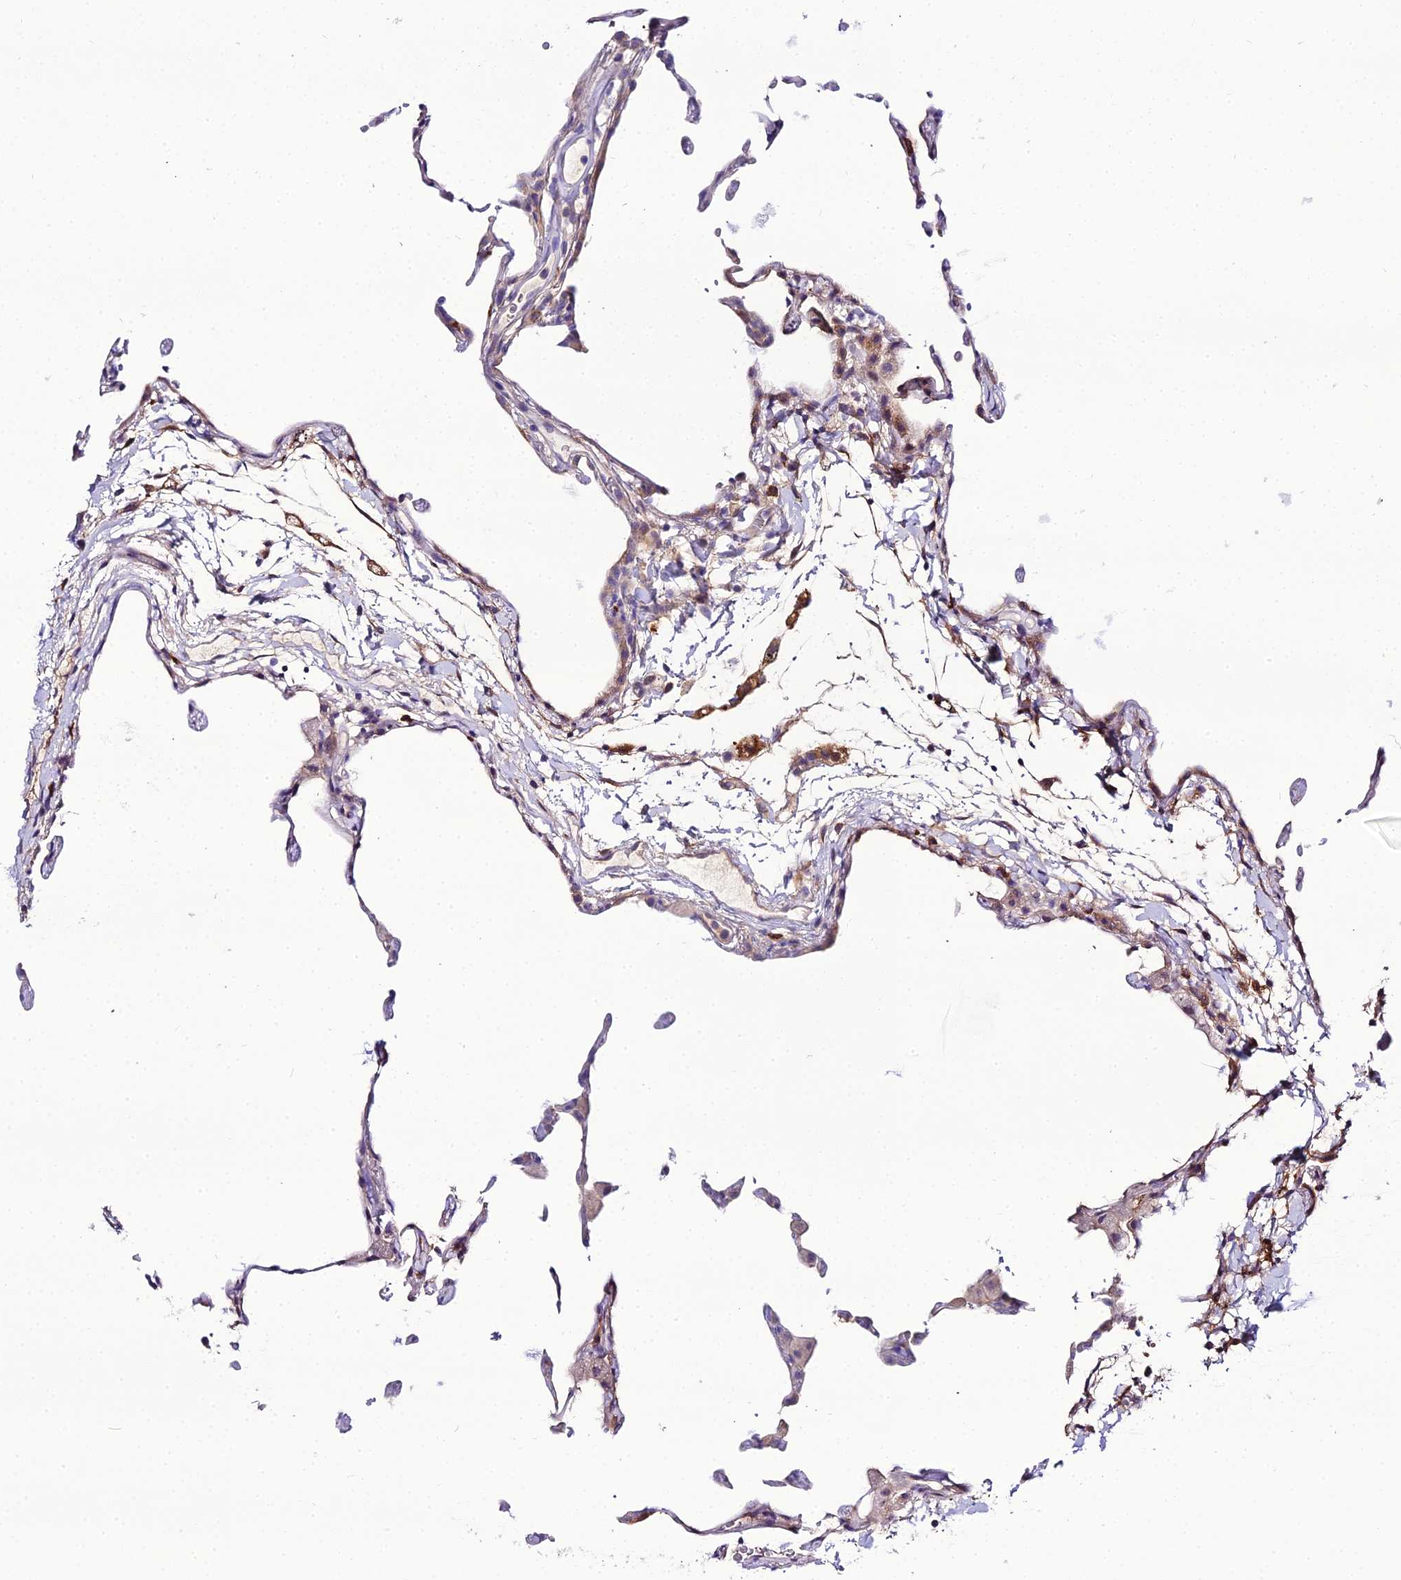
{"staining": {"intensity": "weak", "quantity": "25%-75%", "location": "cytoplasmic/membranous"}, "tissue": "lung", "cell_type": "Alveolar cells", "image_type": "normal", "snomed": [{"axis": "morphology", "description": "Normal tissue, NOS"}, {"axis": "topography", "description": "Lung"}], "caption": "Unremarkable lung reveals weak cytoplasmic/membranous positivity in about 25%-75% of alveolar cells (IHC, brightfield microscopy, high magnification)..", "gene": "MB21D2", "patient": {"sex": "female", "age": 57}}